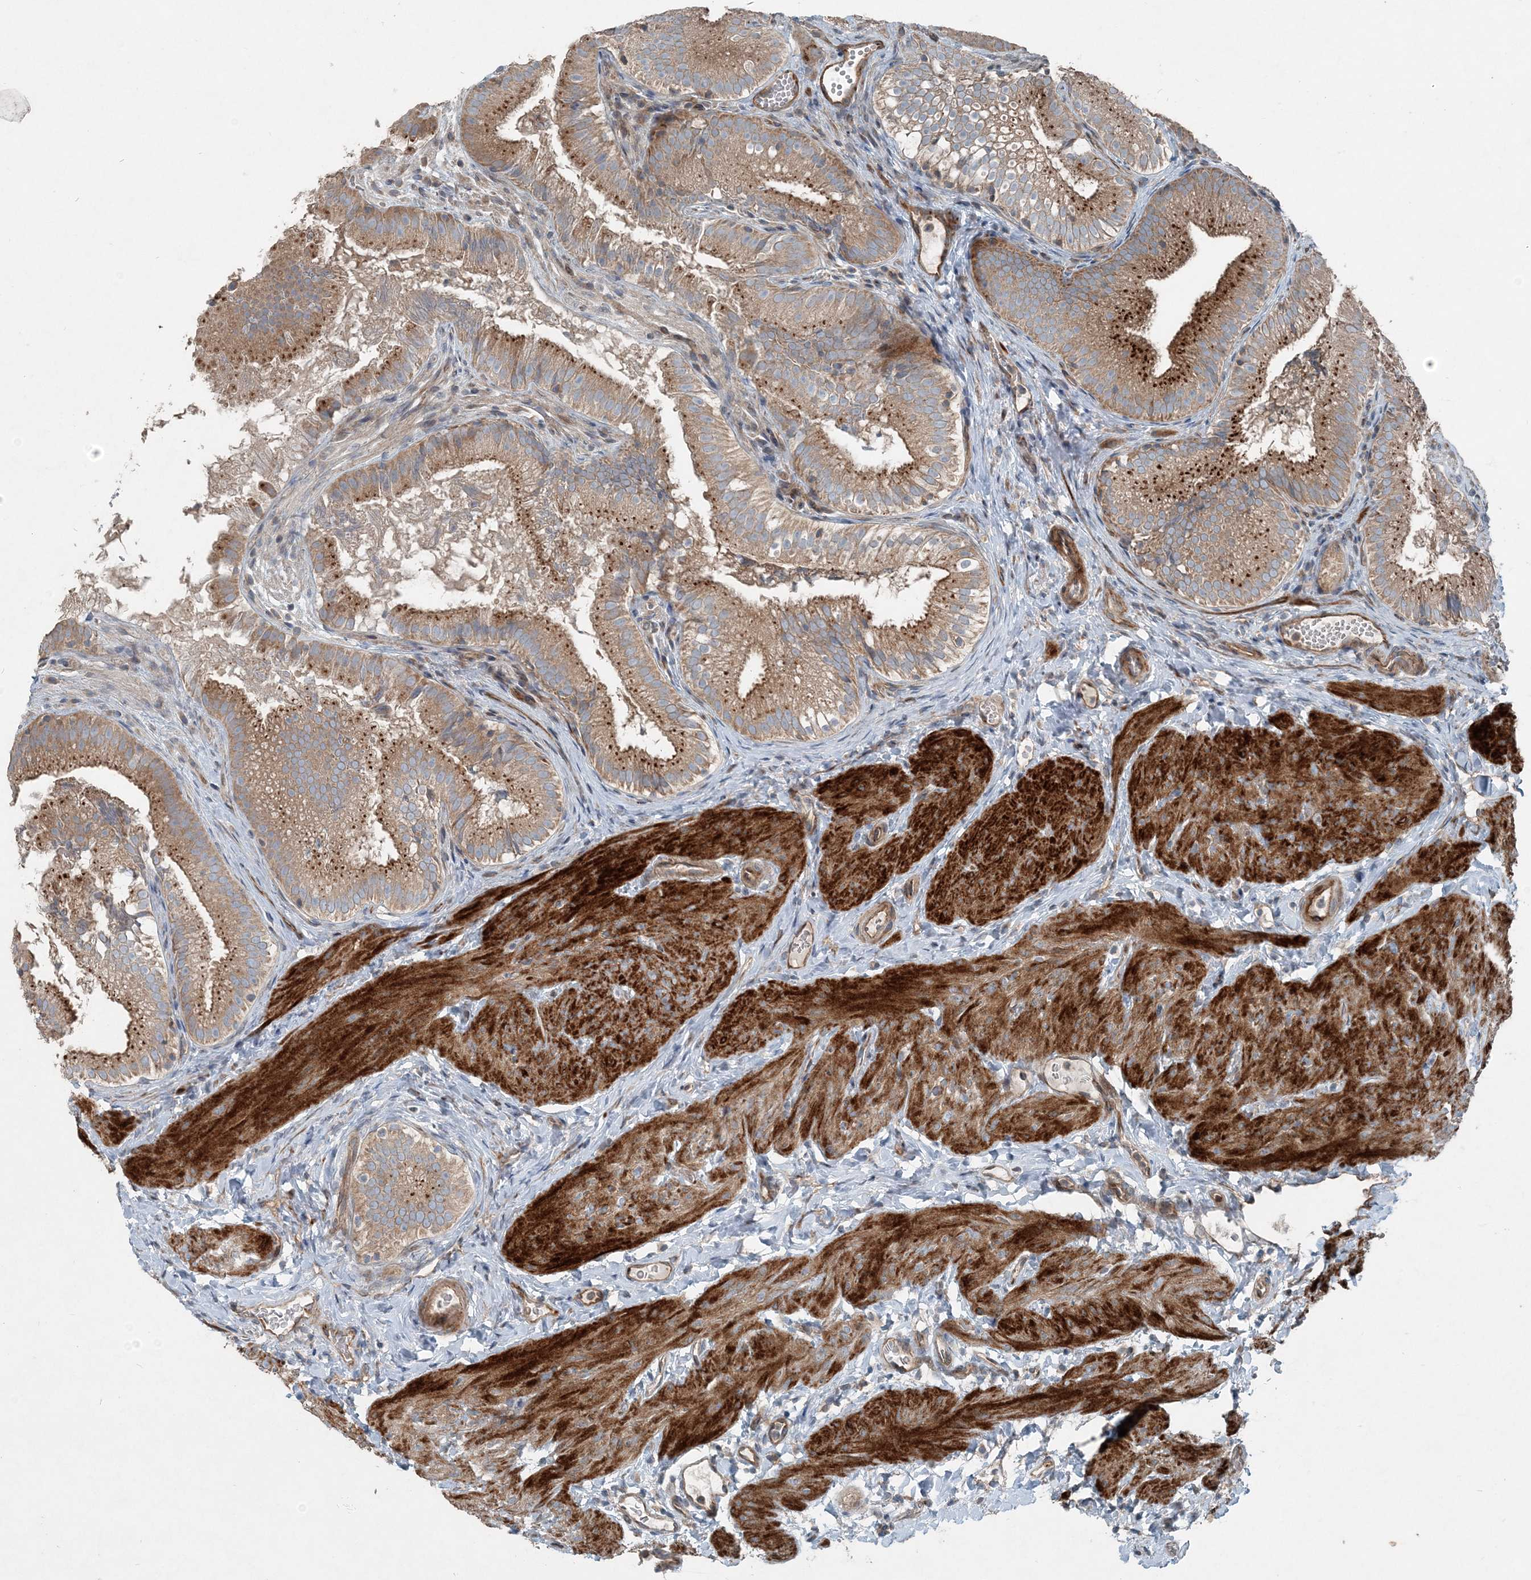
{"staining": {"intensity": "moderate", "quantity": ">75%", "location": "cytoplasmic/membranous"}, "tissue": "gallbladder", "cell_type": "Glandular cells", "image_type": "normal", "snomed": [{"axis": "morphology", "description": "Normal tissue, NOS"}, {"axis": "topography", "description": "Gallbladder"}], "caption": "Immunohistochemistry (IHC) image of normal gallbladder stained for a protein (brown), which displays medium levels of moderate cytoplasmic/membranous expression in approximately >75% of glandular cells.", "gene": "INTU", "patient": {"sex": "female", "age": 30}}